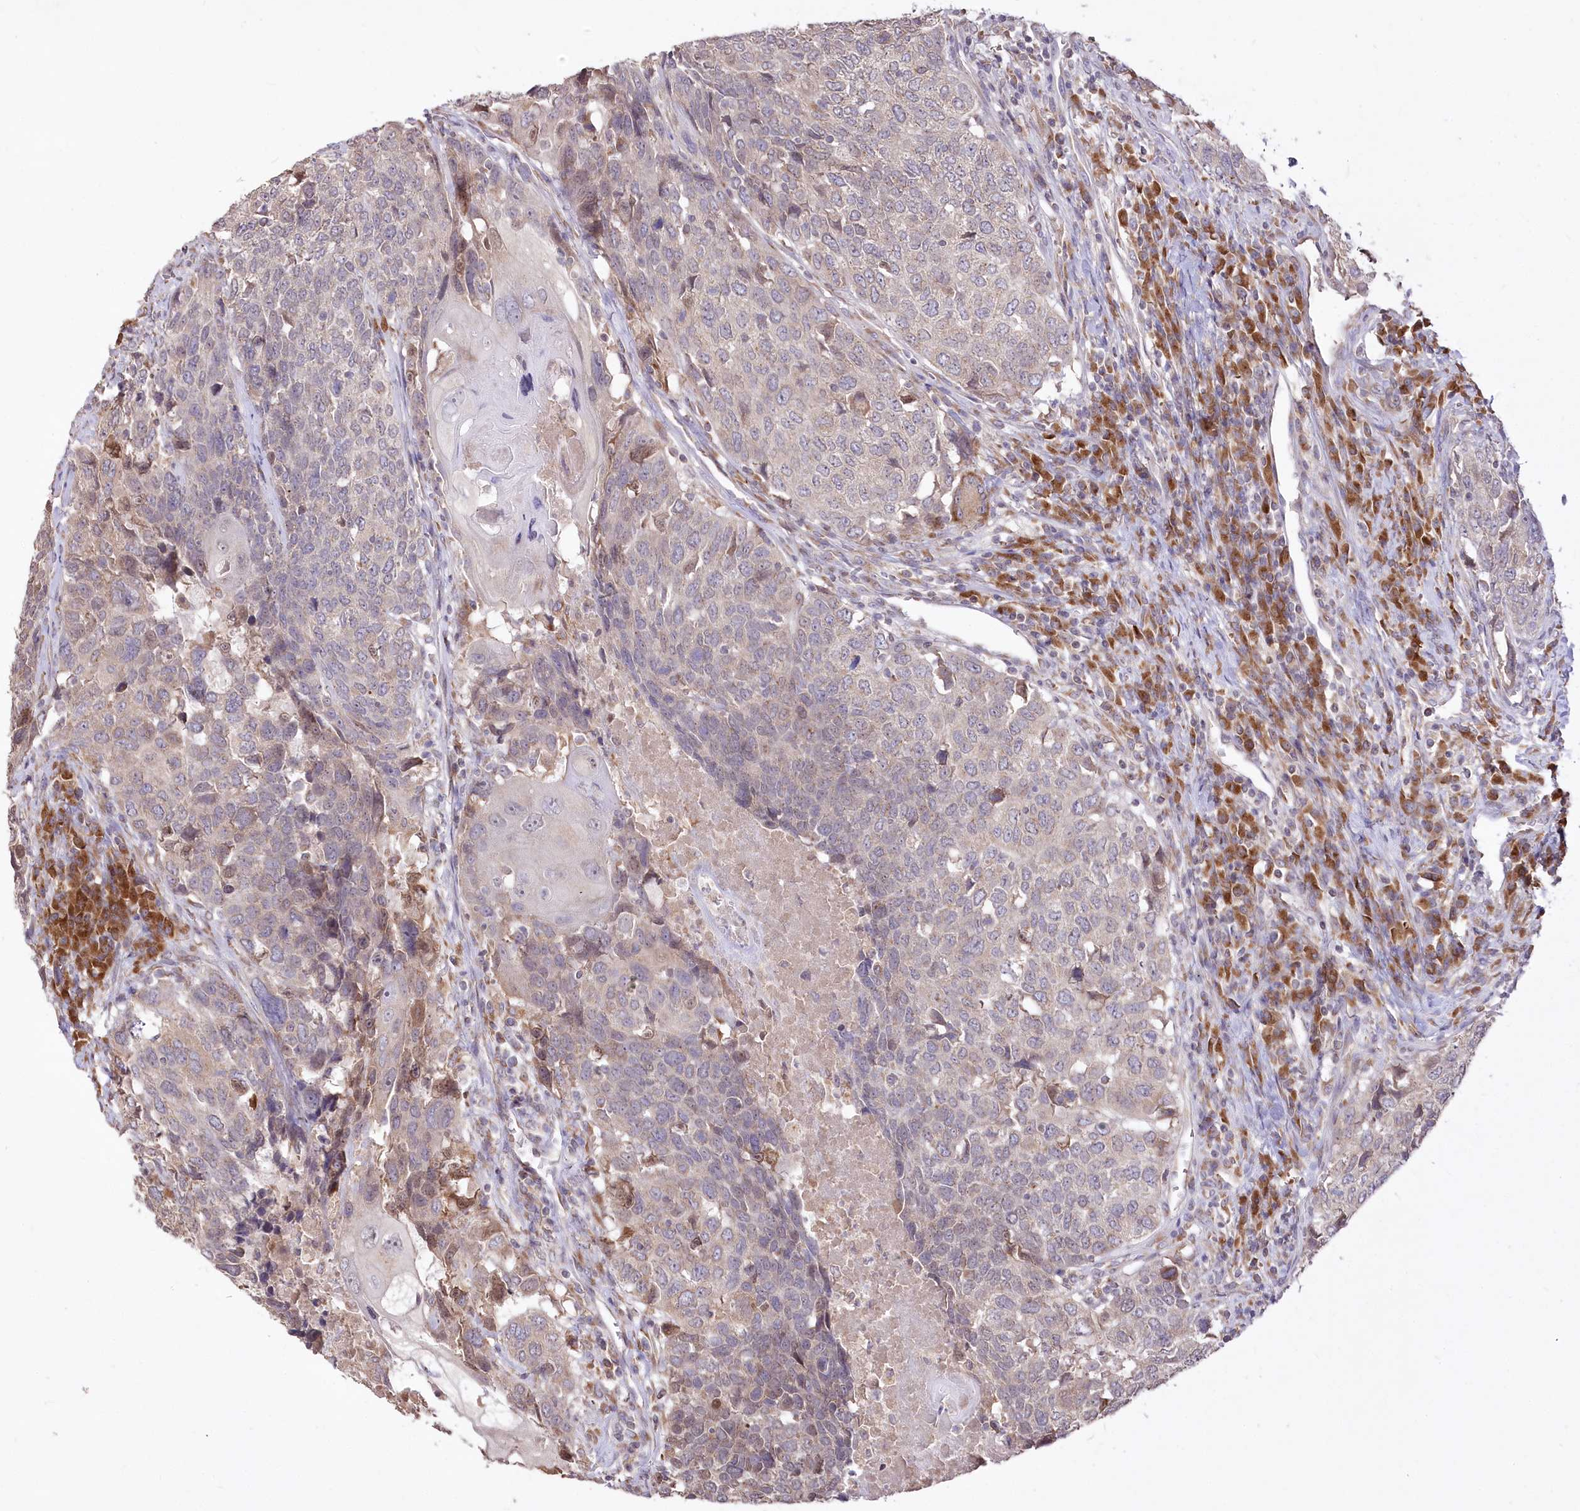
{"staining": {"intensity": "weak", "quantity": "<25%", "location": "cytoplasmic/membranous"}, "tissue": "head and neck cancer", "cell_type": "Tumor cells", "image_type": "cancer", "snomed": [{"axis": "morphology", "description": "Squamous cell carcinoma, NOS"}, {"axis": "topography", "description": "Head-Neck"}], "caption": "An immunohistochemistry (IHC) photomicrograph of head and neck squamous cell carcinoma is shown. There is no staining in tumor cells of head and neck squamous cell carcinoma. (DAB immunohistochemistry visualized using brightfield microscopy, high magnification).", "gene": "STT3B", "patient": {"sex": "male", "age": 66}}